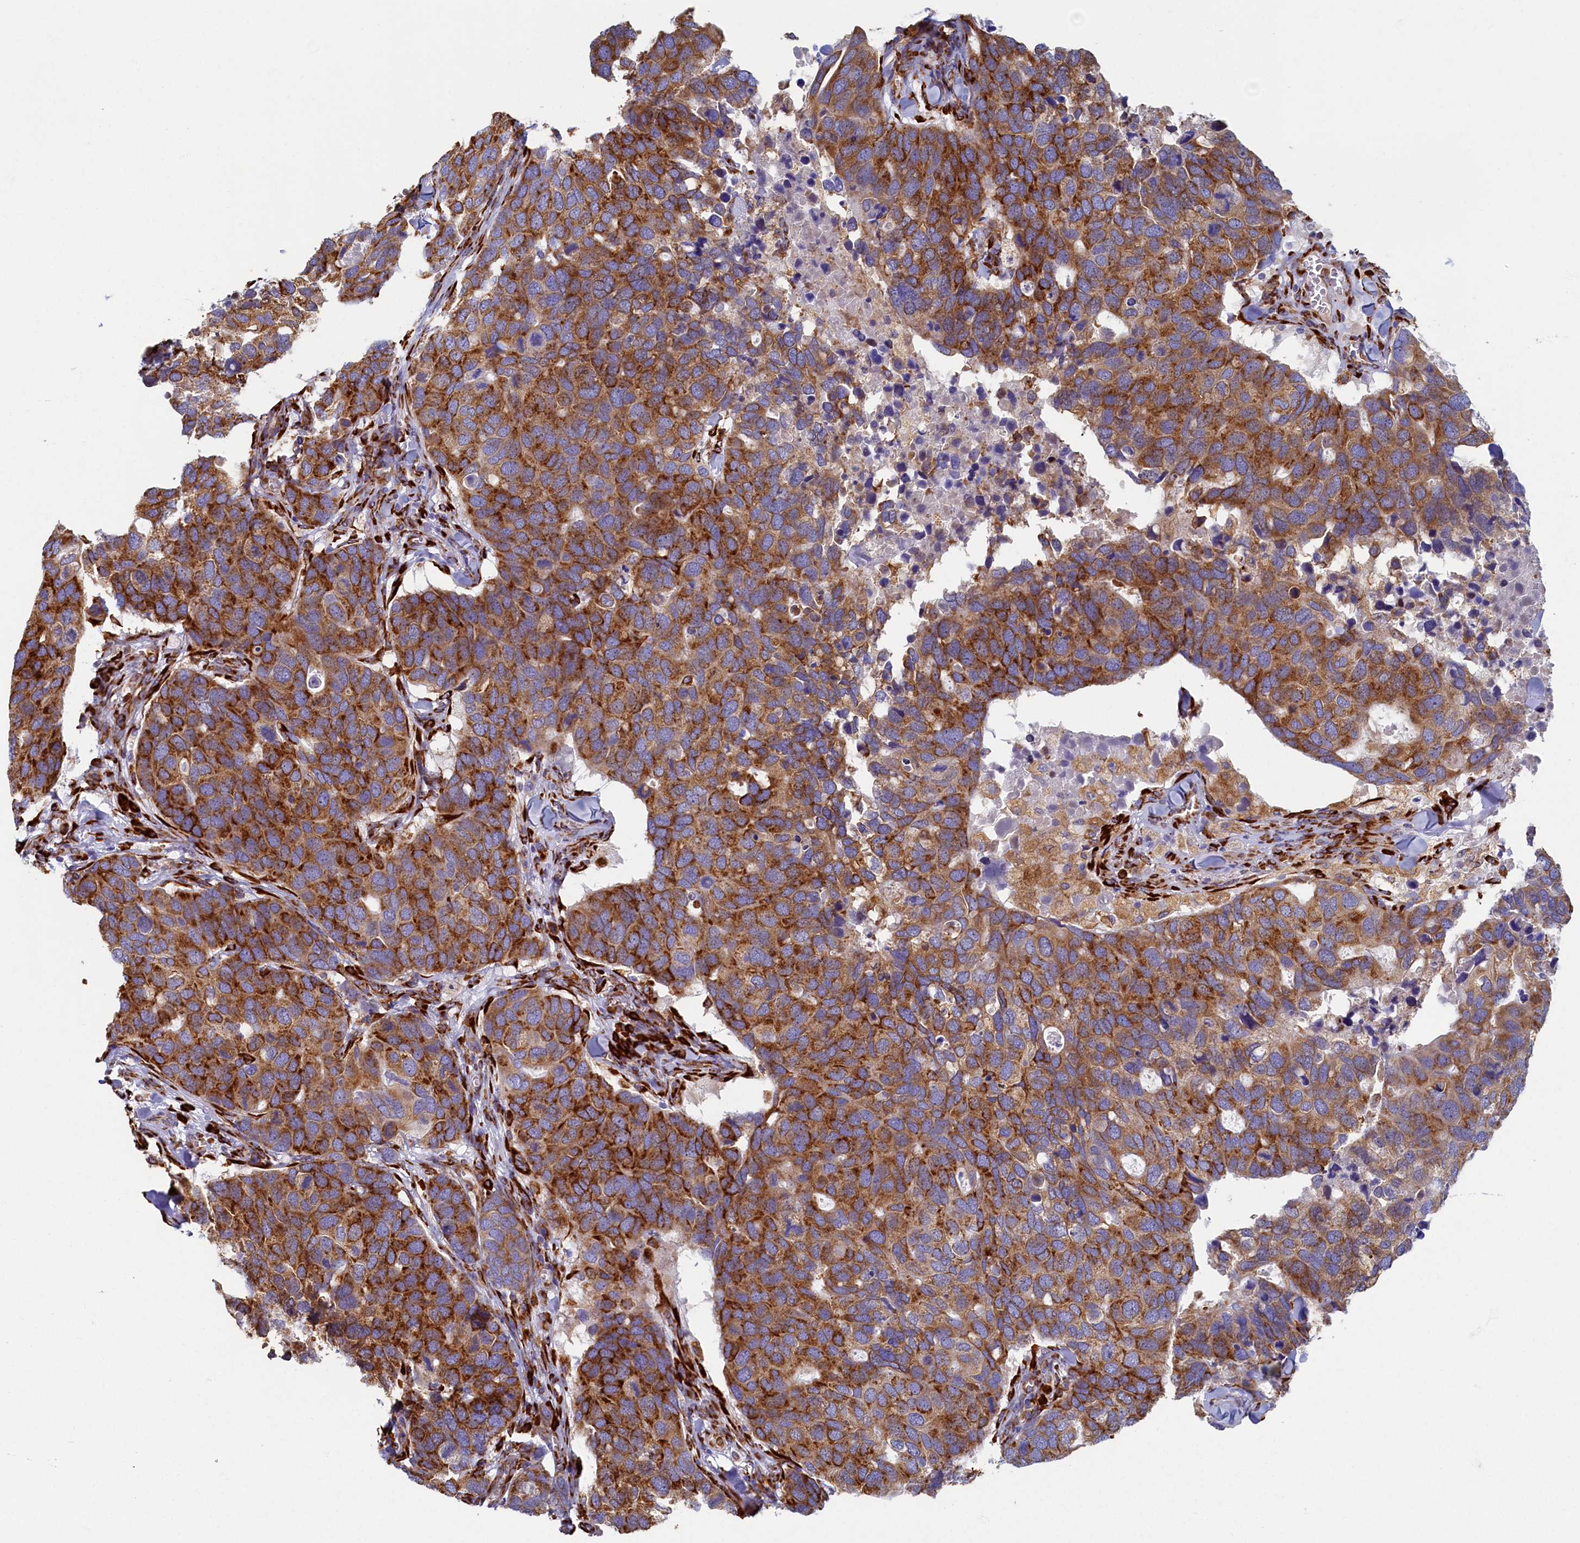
{"staining": {"intensity": "strong", "quantity": ">75%", "location": "cytoplasmic/membranous"}, "tissue": "breast cancer", "cell_type": "Tumor cells", "image_type": "cancer", "snomed": [{"axis": "morphology", "description": "Duct carcinoma"}, {"axis": "topography", "description": "Breast"}], "caption": "This is an image of IHC staining of breast intraductal carcinoma, which shows strong expression in the cytoplasmic/membranous of tumor cells.", "gene": "TMEM18", "patient": {"sex": "female", "age": 83}}